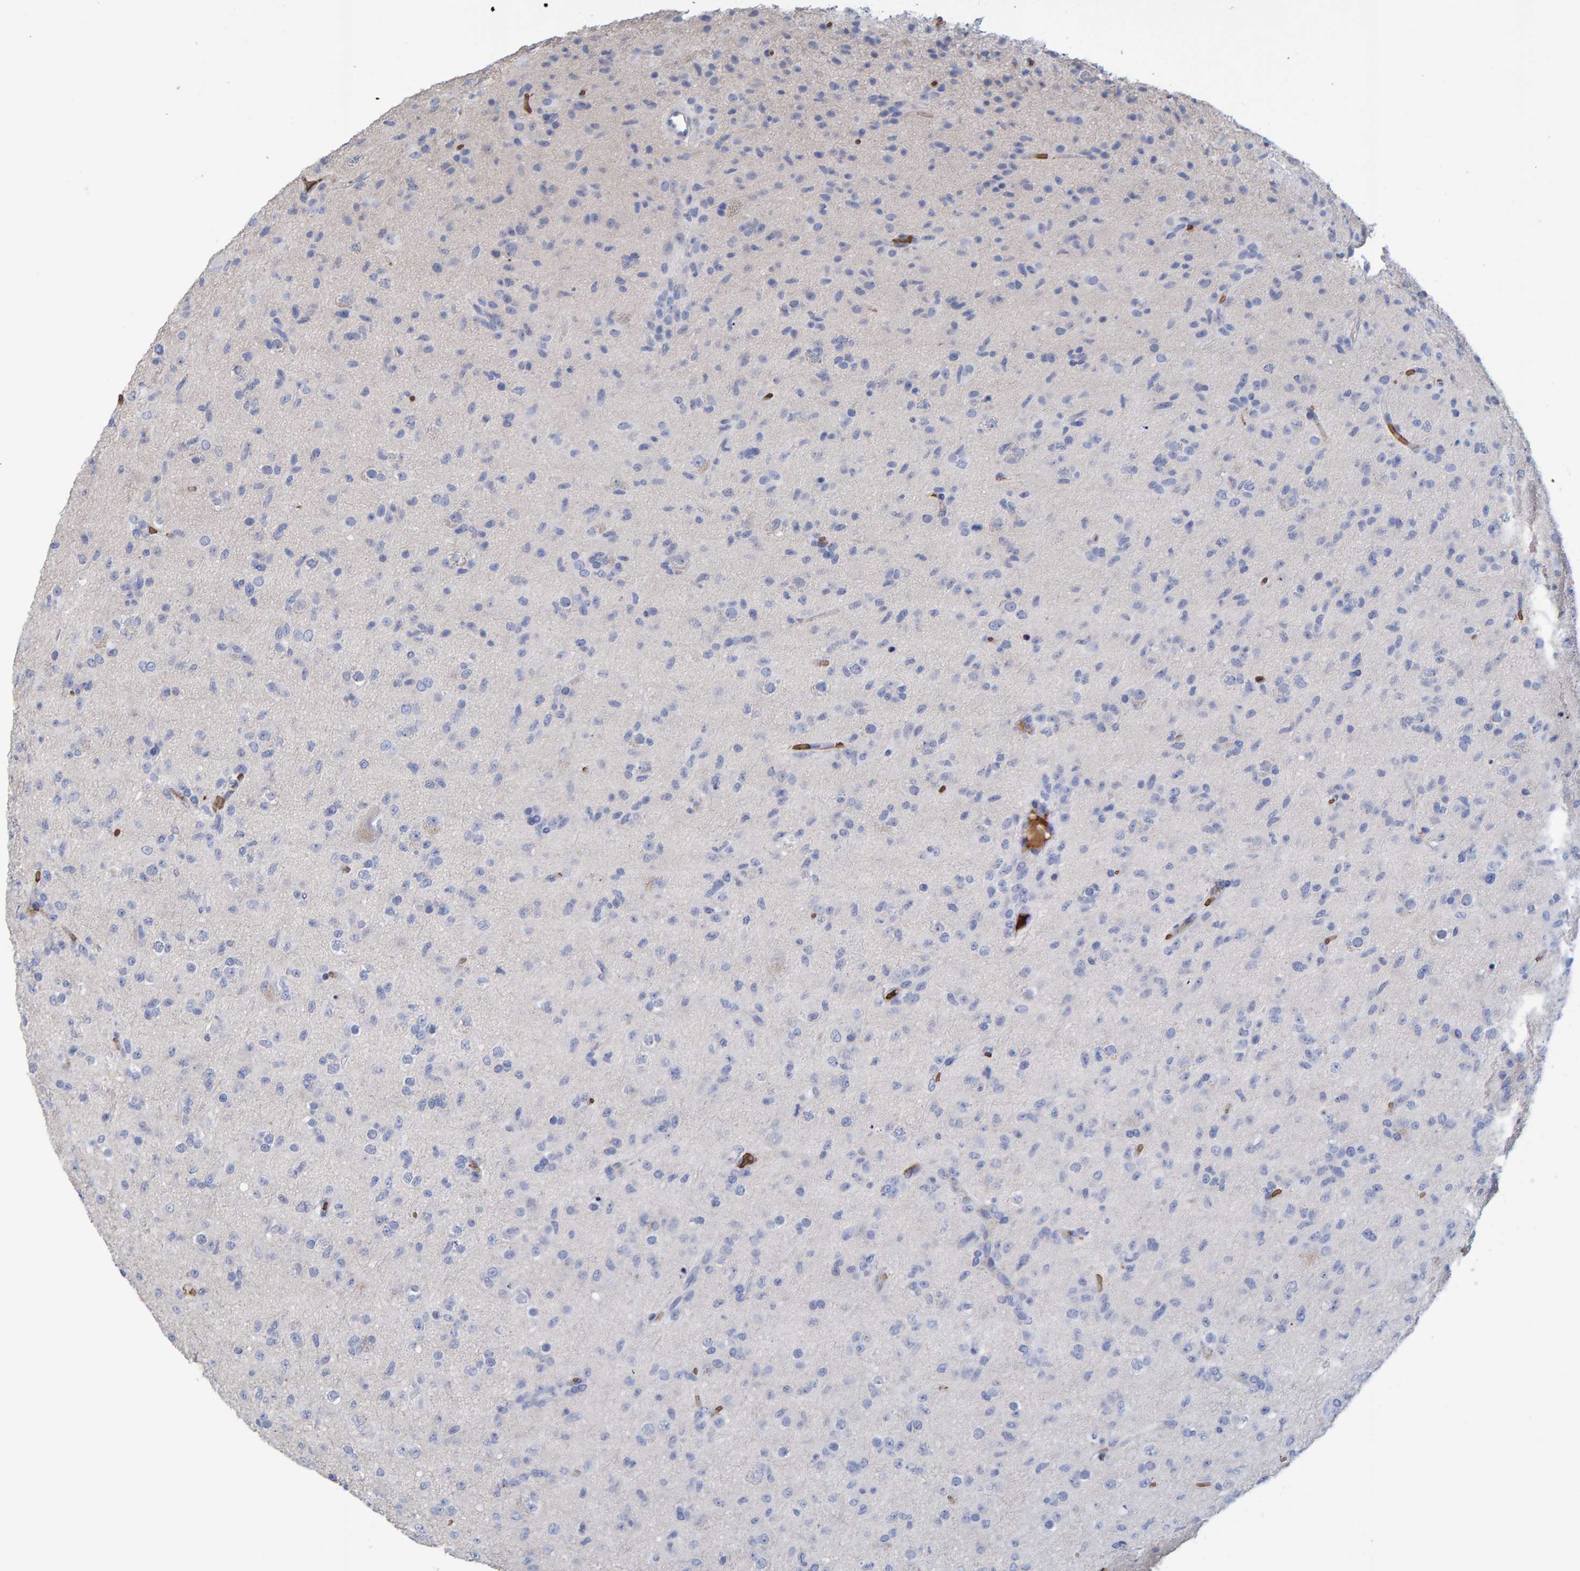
{"staining": {"intensity": "negative", "quantity": "none", "location": "none"}, "tissue": "glioma", "cell_type": "Tumor cells", "image_type": "cancer", "snomed": [{"axis": "morphology", "description": "Glioma, malignant, Low grade"}, {"axis": "topography", "description": "Brain"}], "caption": "High magnification brightfield microscopy of low-grade glioma (malignant) stained with DAB (3,3'-diaminobenzidine) (brown) and counterstained with hematoxylin (blue): tumor cells show no significant staining. (DAB (3,3'-diaminobenzidine) immunohistochemistry (IHC) with hematoxylin counter stain).", "gene": "VPS9D1", "patient": {"sex": "male", "age": 65}}